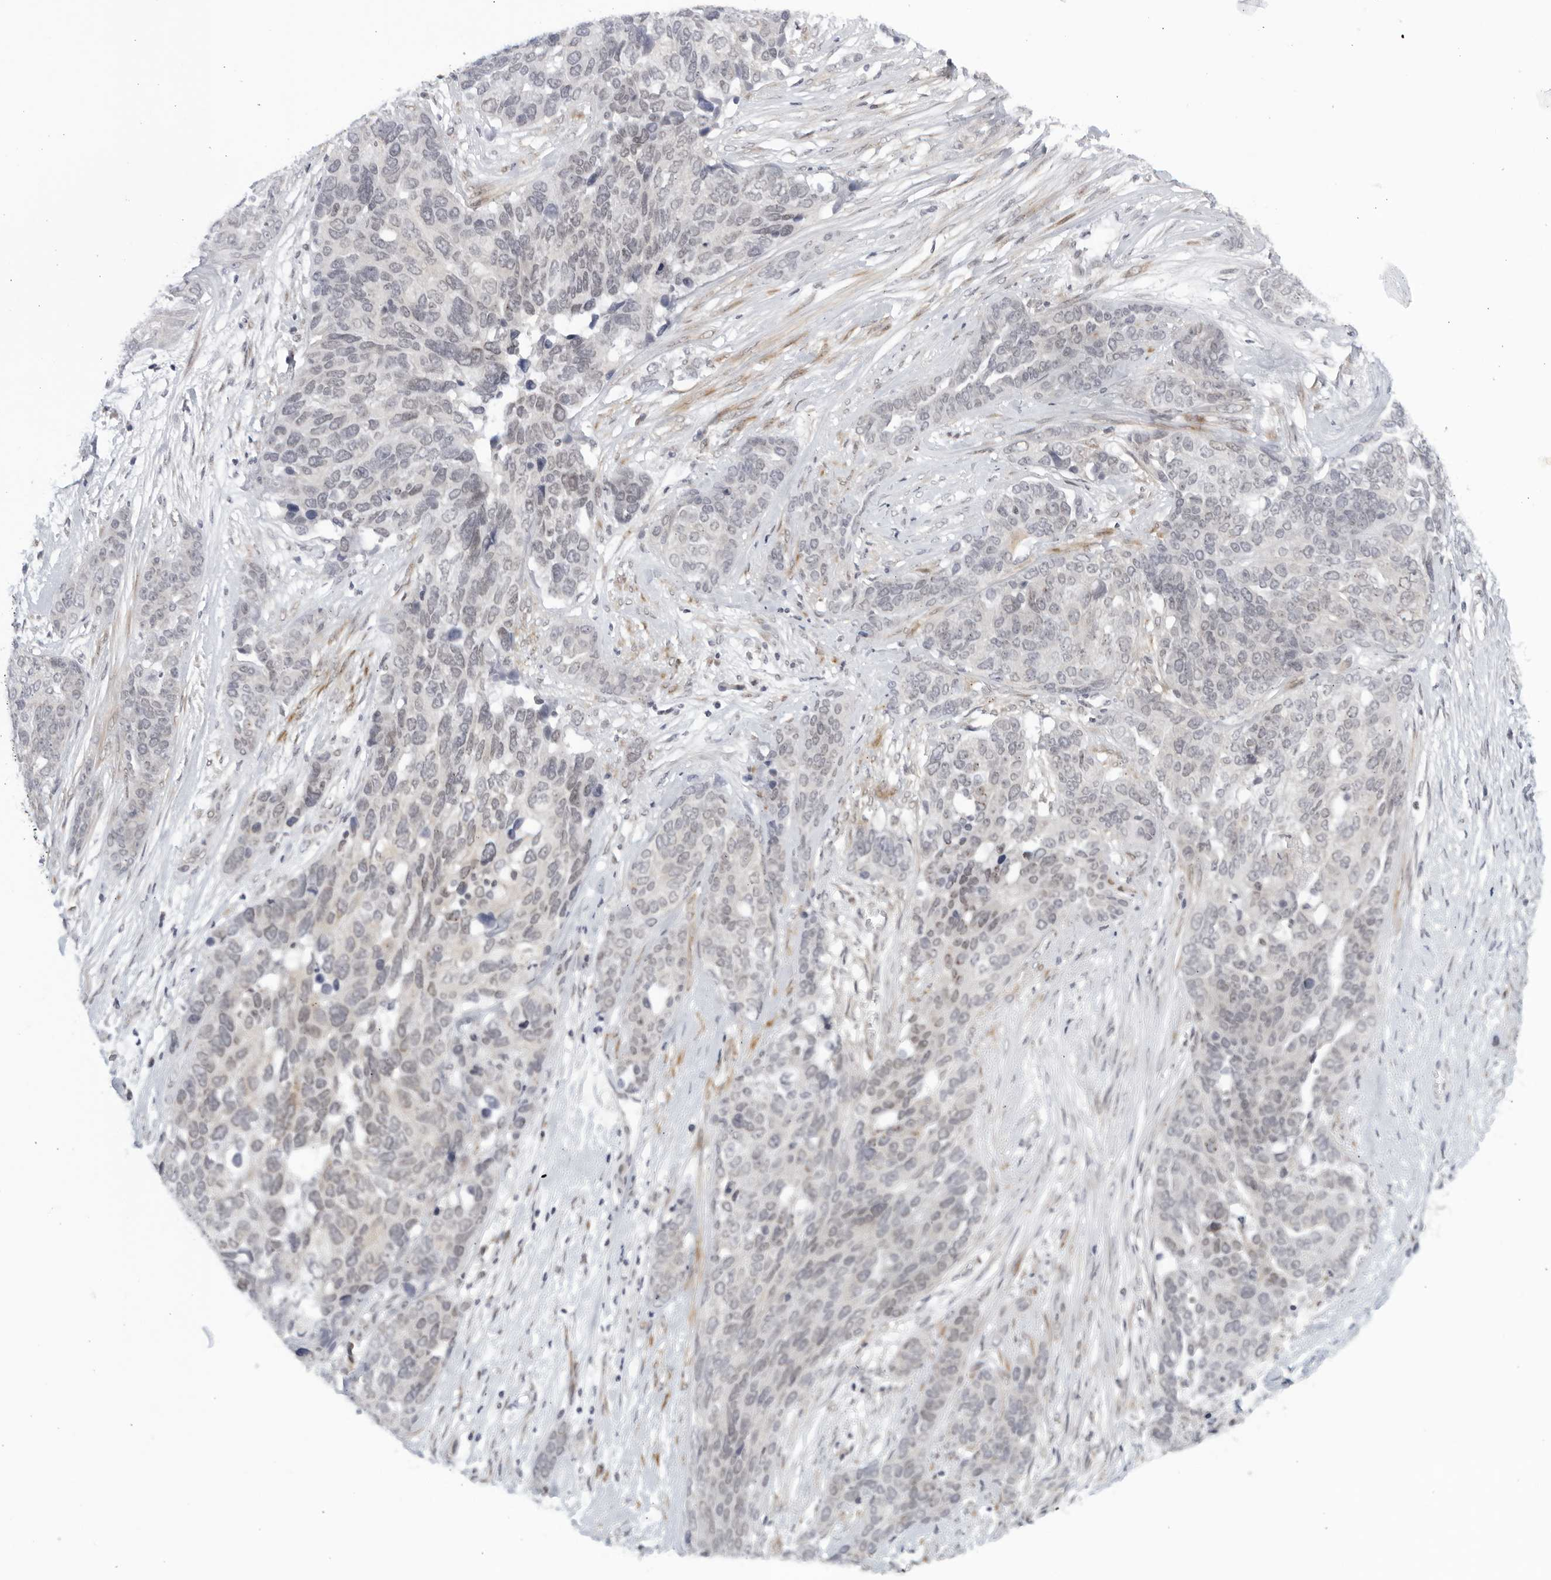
{"staining": {"intensity": "negative", "quantity": "none", "location": "none"}, "tissue": "ovarian cancer", "cell_type": "Tumor cells", "image_type": "cancer", "snomed": [{"axis": "morphology", "description": "Cystadenocarcinoma, serous, NOS"}, {"axis": "topography", "description": "Ovary"}], "caption": "The IHC micrograph has no significant expression in tumor cells of ovarian serous cystadenocarcinoma tissue.", "gene": "WDTC1", "patient": {"sex": "female", "age": 44}}